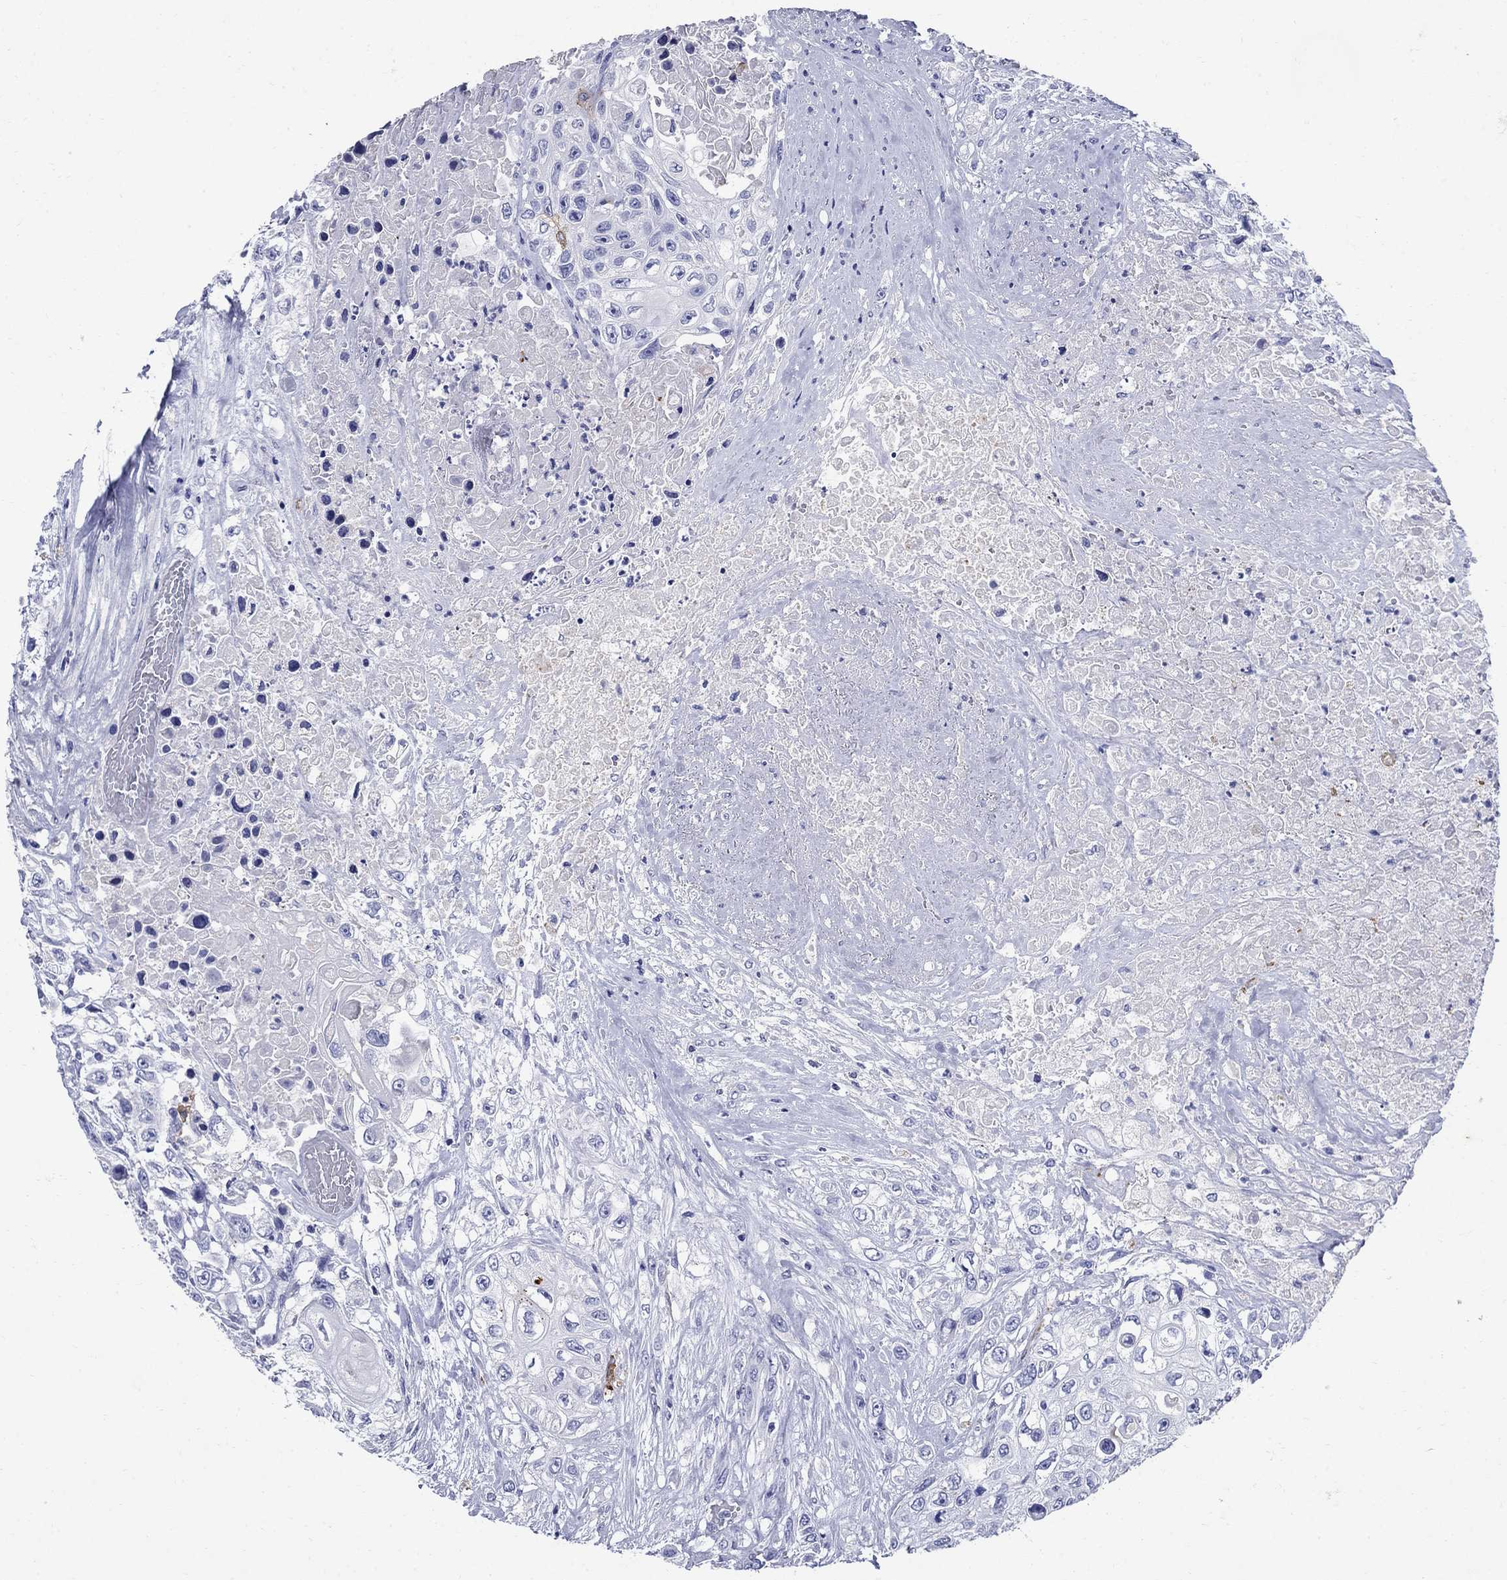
{"staining": {"intensity": "negative", "quantity": "none", "location": "none"}, "tissue": "urothelial cancer", "cell_type": "Tumor cells", "image_type": "cancer", "snomed": [{"axis": "morphology", "description": "Urothelial carcinoma, High grade"}, {"axis": "topography", "description": "Urinary bladder"}], "caption": "This is an IHC micrograph of human high-grade urothelial carcinoma. There is no staining in tumor cells.", "gene": "CD1A", "patient": {"sex": "female", "age": 56}}